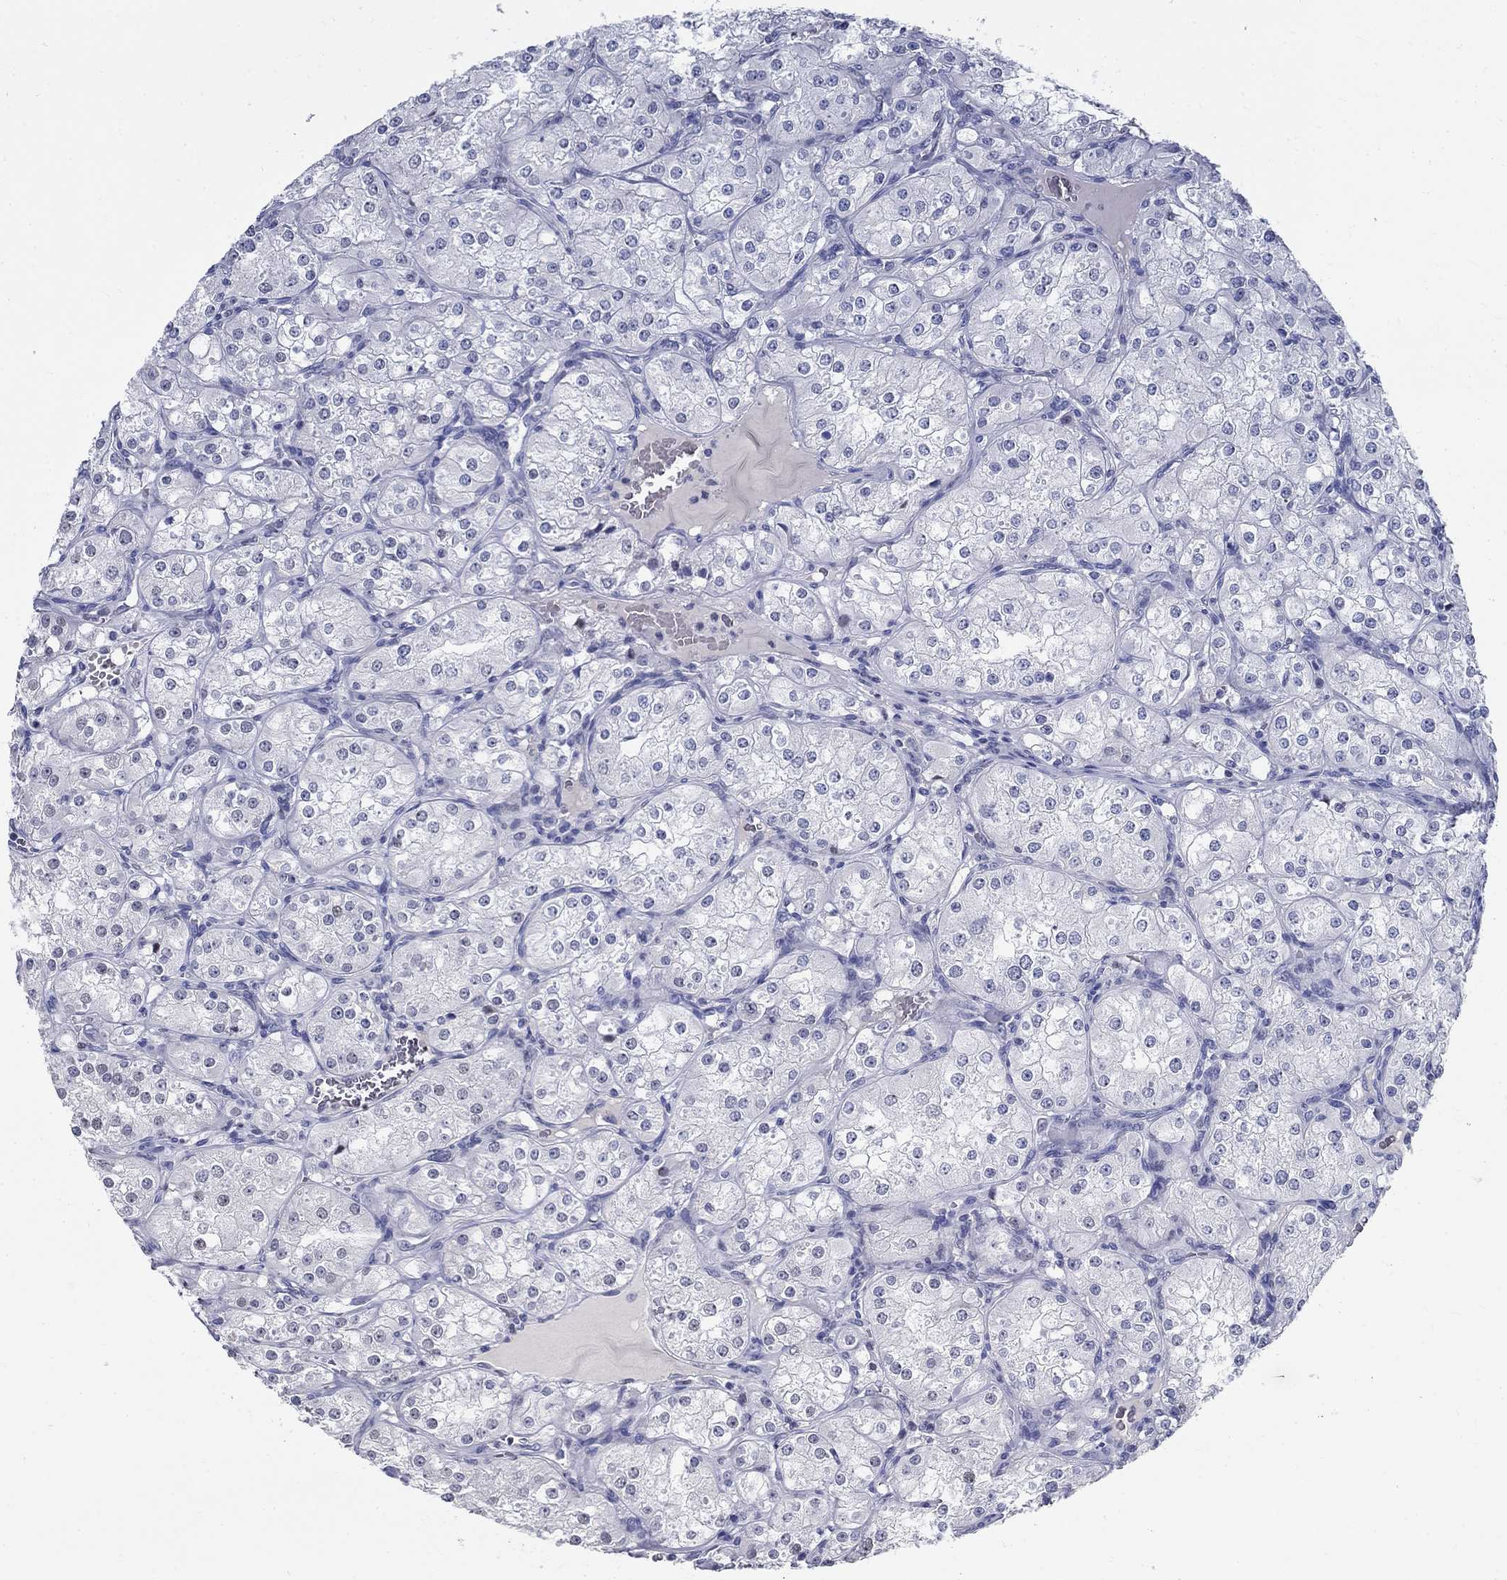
{"staining": {"intensity": "negative", "quantity": "none", "location": "none"}, "tissue": "renal cancer", "cell_type": "Tumor cells", "image_type": "cancer", "snomed": [{"axis": "morphology", "description": "Adenocarcinoma, NOS"}, {"axis": "topography", "description": "Kidney"}], "caption": "A high-resolution histopathology image shows immunohistochemistry staining of adenocarcinoma (renal), which shows no significant positivity in tumor cells. (Stains: DAB (3,3'-diaminobenzidine) IHC with hematoxylin counter stain, Microscopy: brightfield microscopy at high magnification).", "gene": "GUCA1A", "patient": {"sex": "male", "age": 77}}